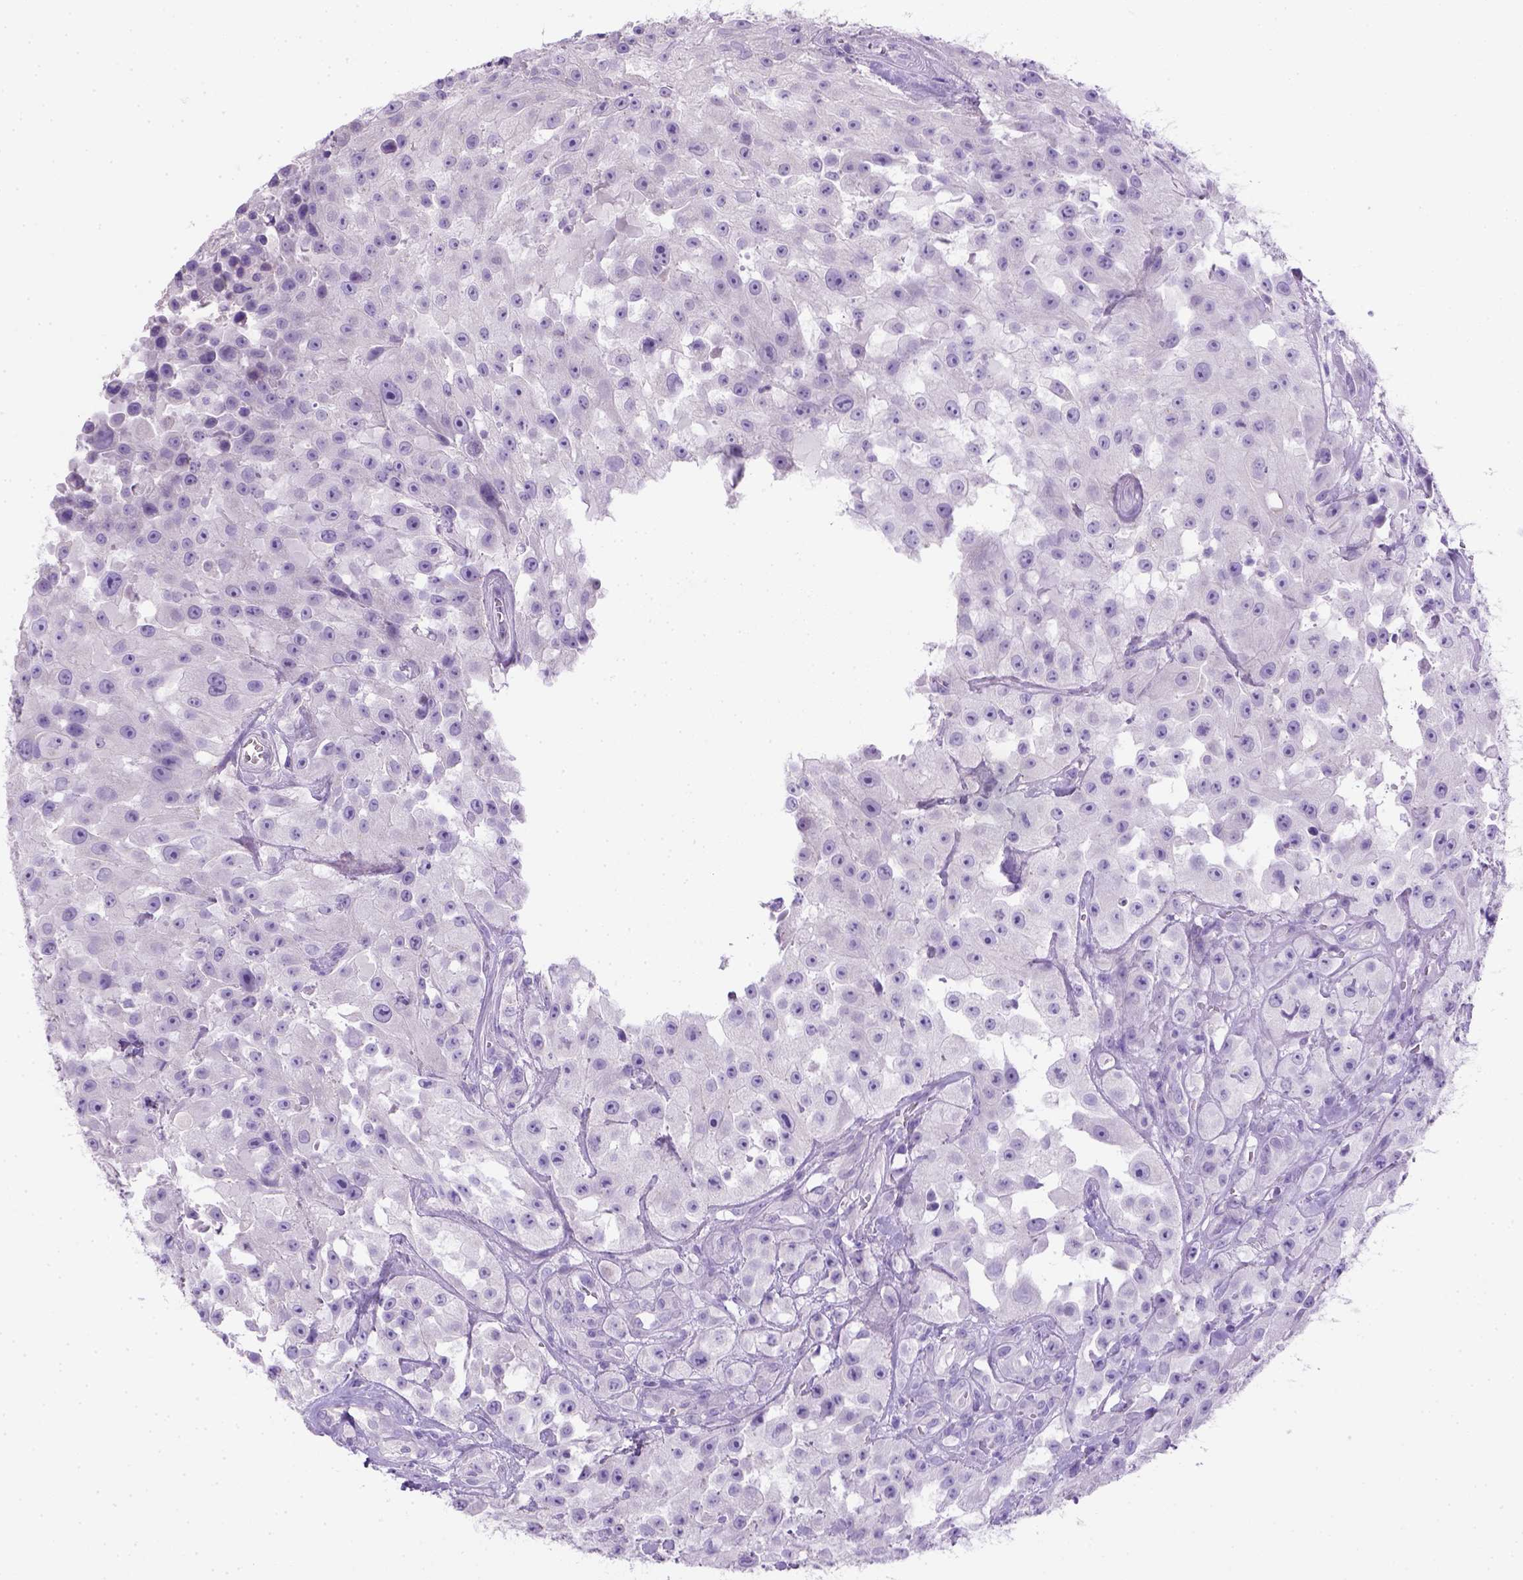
{"staining": {"intensity": "negative", "quantity": "none", "location": "none"}, "tissue": "urothelial cancer", "cell_type": "Tumor cells", "image_type": "cancer", "snomed": [{"axis": "morphology", "description": "Urothelial carcinoma, High grade"}, {"axis": "topography", "description": "Urinary bladder"}], "caption": "Tumor cells are negative for protein expression in human high-grade urothelial carcinoma.", "gene": "KRT71", "patient": {"sex": "male", "age": 79}}